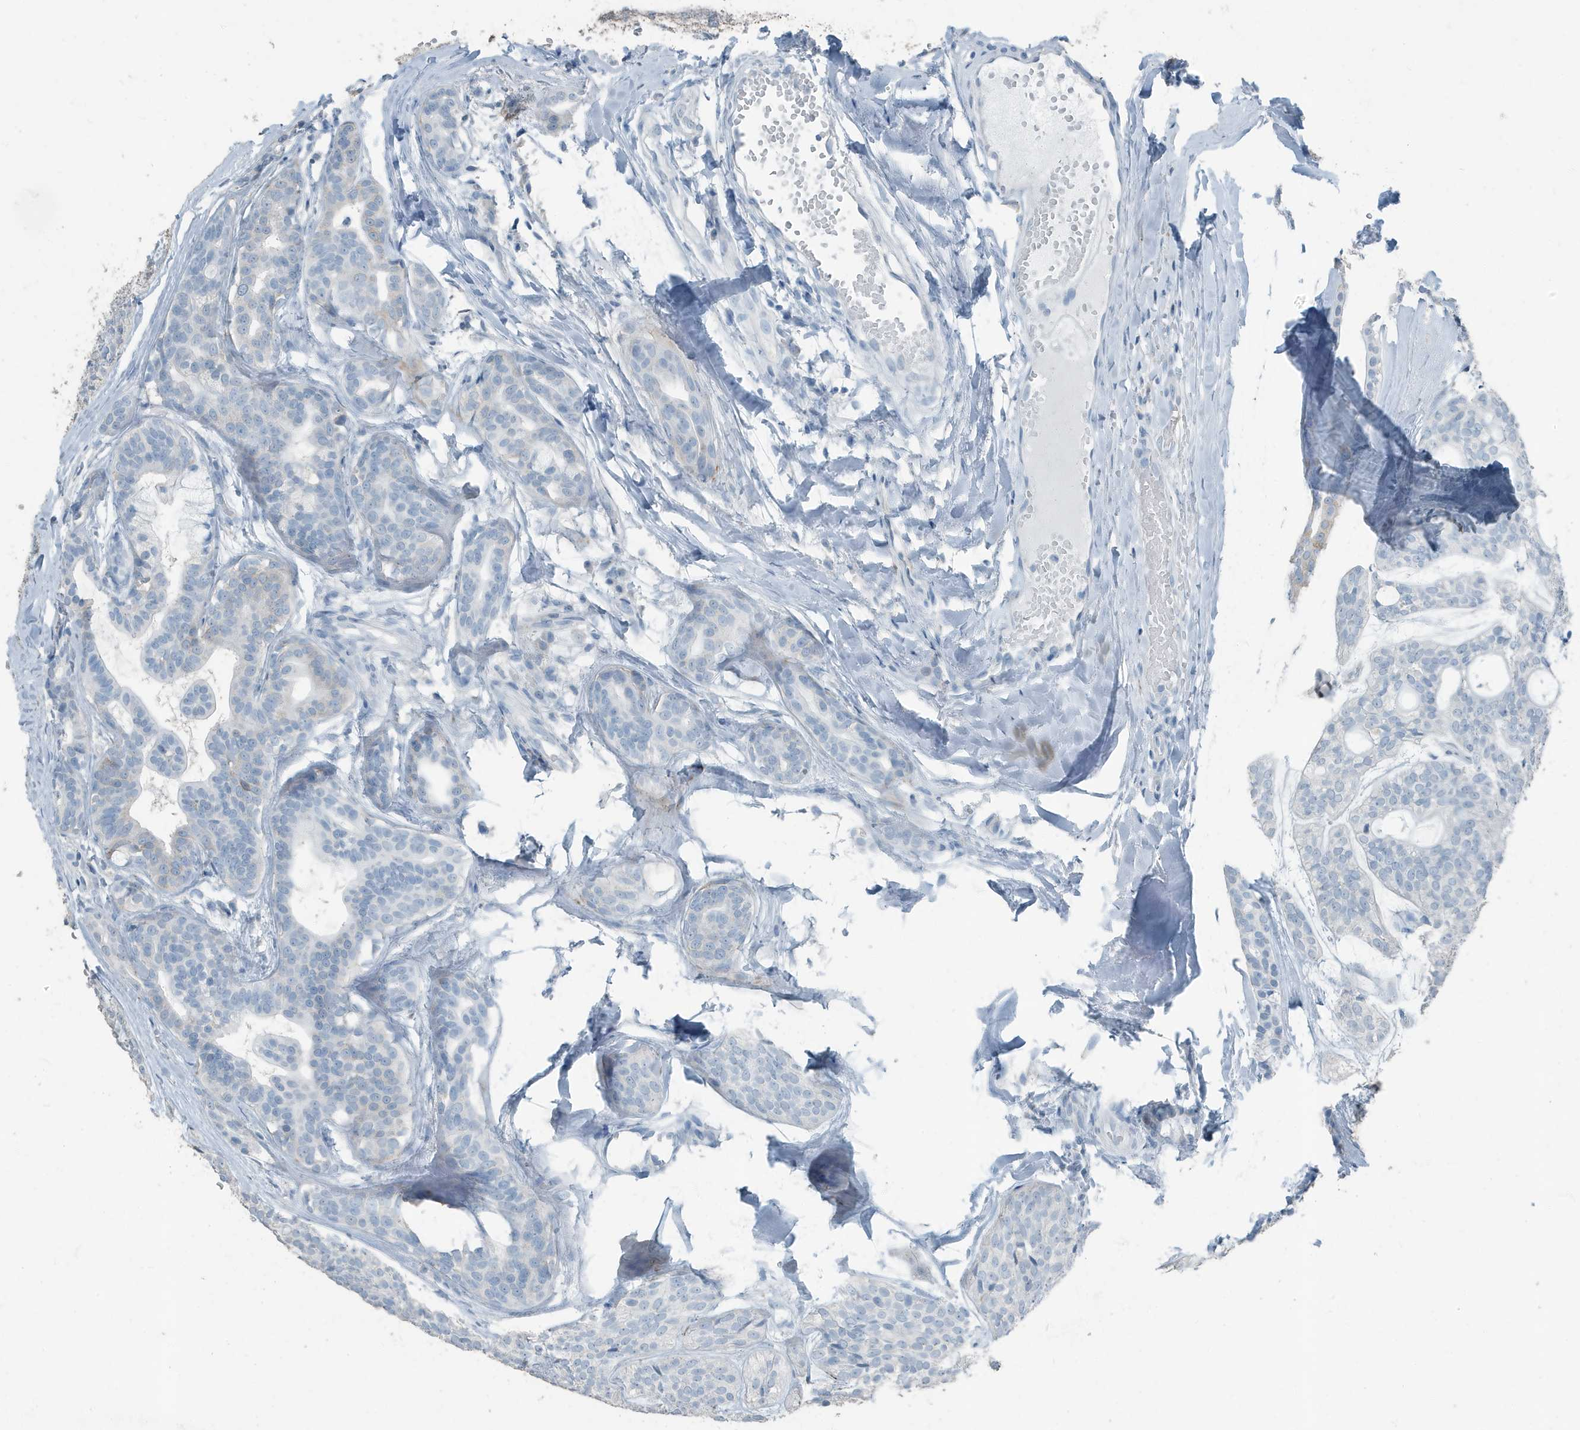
{"staining": {"intensity": "negative", "quantity": "none", "location": "none"}, "tissue": "head and neck cancer", "cell_type": "Tumor cells", "image_type": "cancer", "snomed": [{"axis": "morphology", "description": "Adenocarcinoma, NOS"}, {"axis": "topography", "description": "Head-Neck"}], "caption": "An IHC histopathology image of adenocarcinoma (head and neck) is shown. There is no staining in tumor cells of adenocarcinoma (head and neck).", "gene": "FAM162A", "patient": {"sex": "male", "age": 66}}